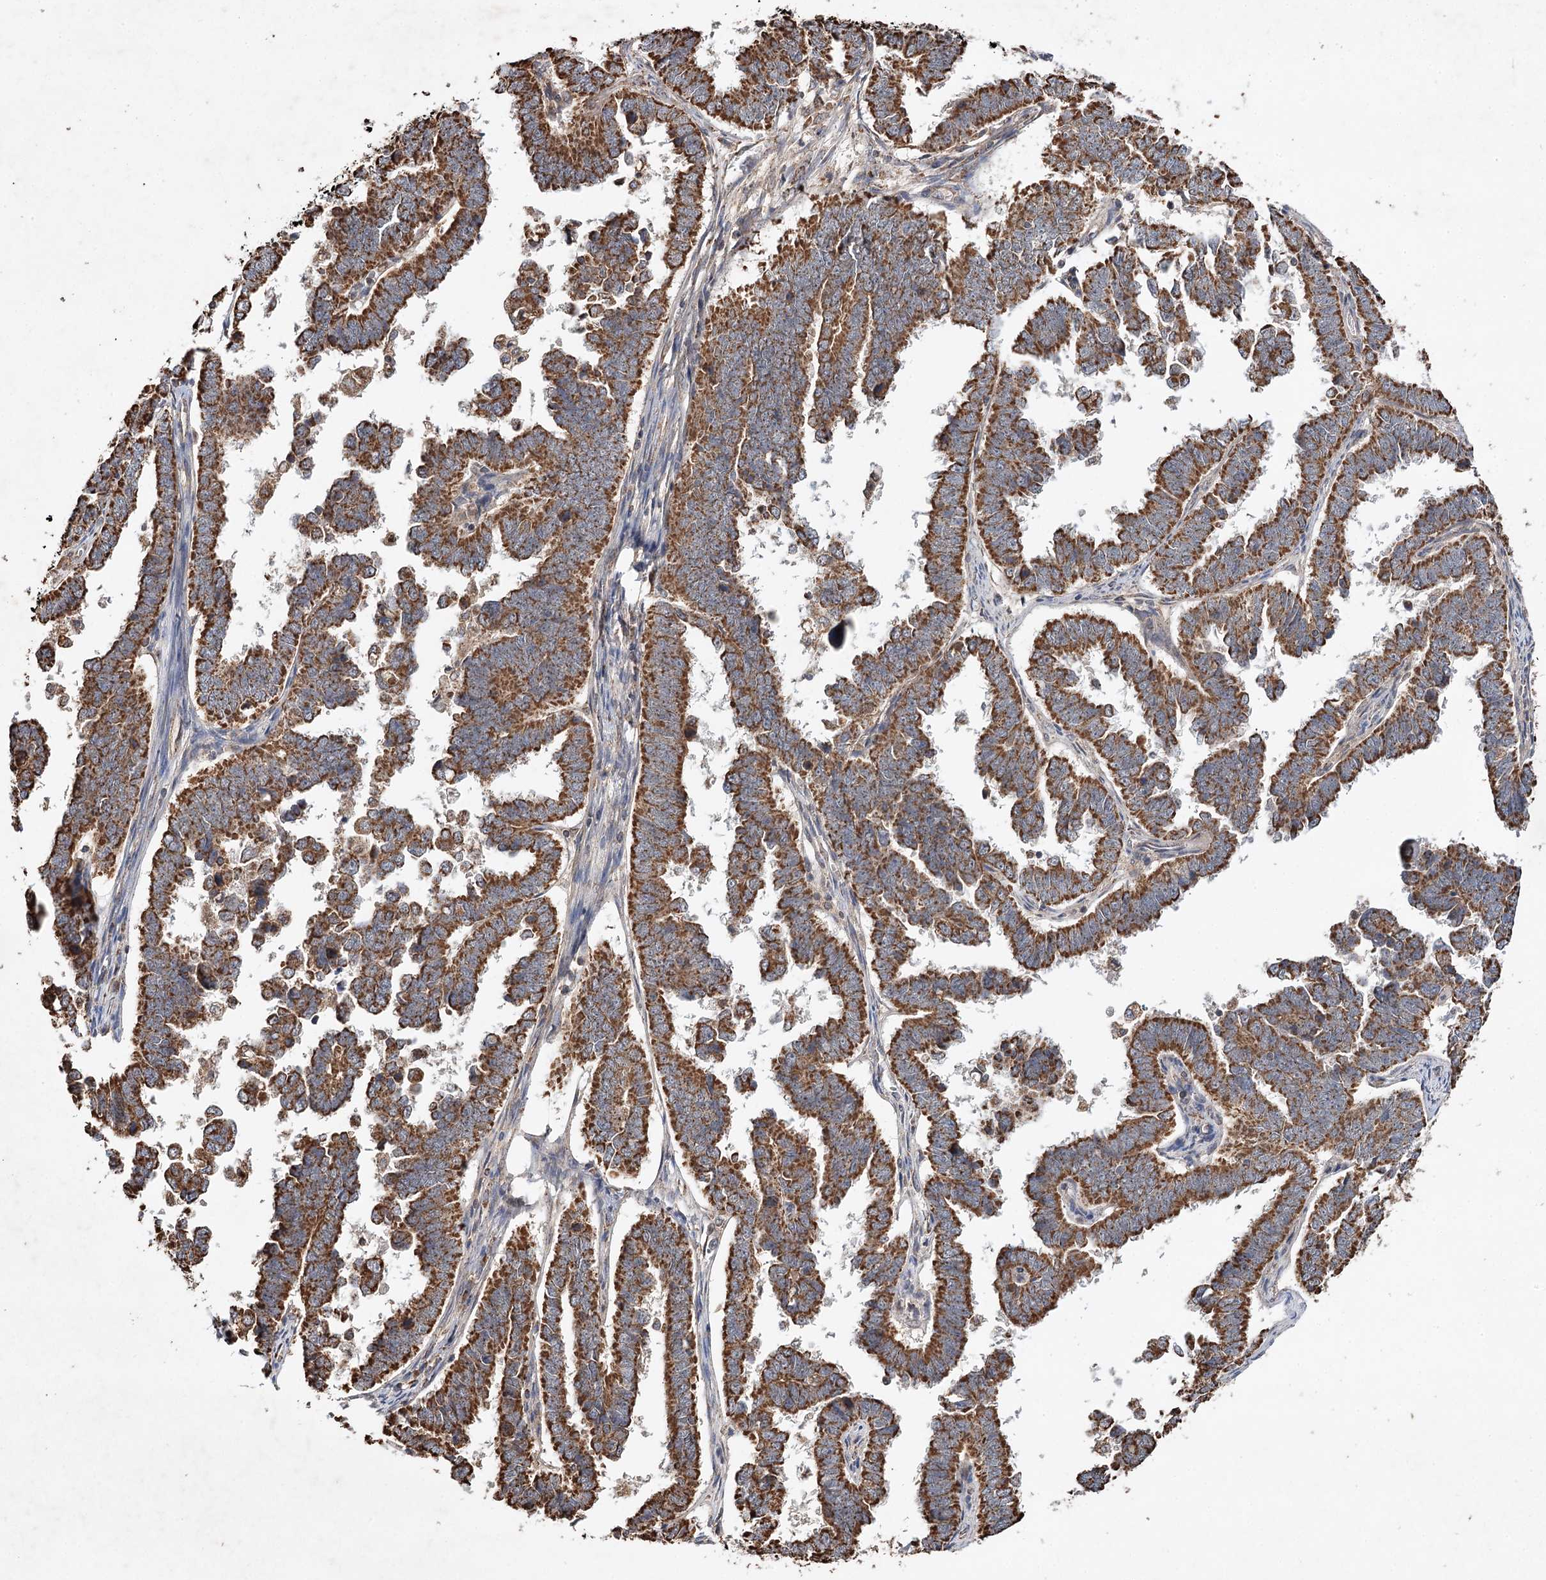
{"staining": {"intensity": "strong", "quantity": ">75%", "location": "cytoplasmic/membranous"}, "tissue": "endometrial cancer", "cell_type": "Tumor cells", "image_type": "cancer", "snomed": [{"axis": "morphology", "description": "Adenocarcinoma, NOS"}, {"axis": "topography", "description": "Endometrium"}], "caption": "A high-resolution photomicrograph shows IHC staining of endometrial cancer, which displays strong cytoplasmic/membranous staining in about >75% of tumor cells.", "gene": "PIK3CB", "patient": {"sex": "female", "age": 75}}